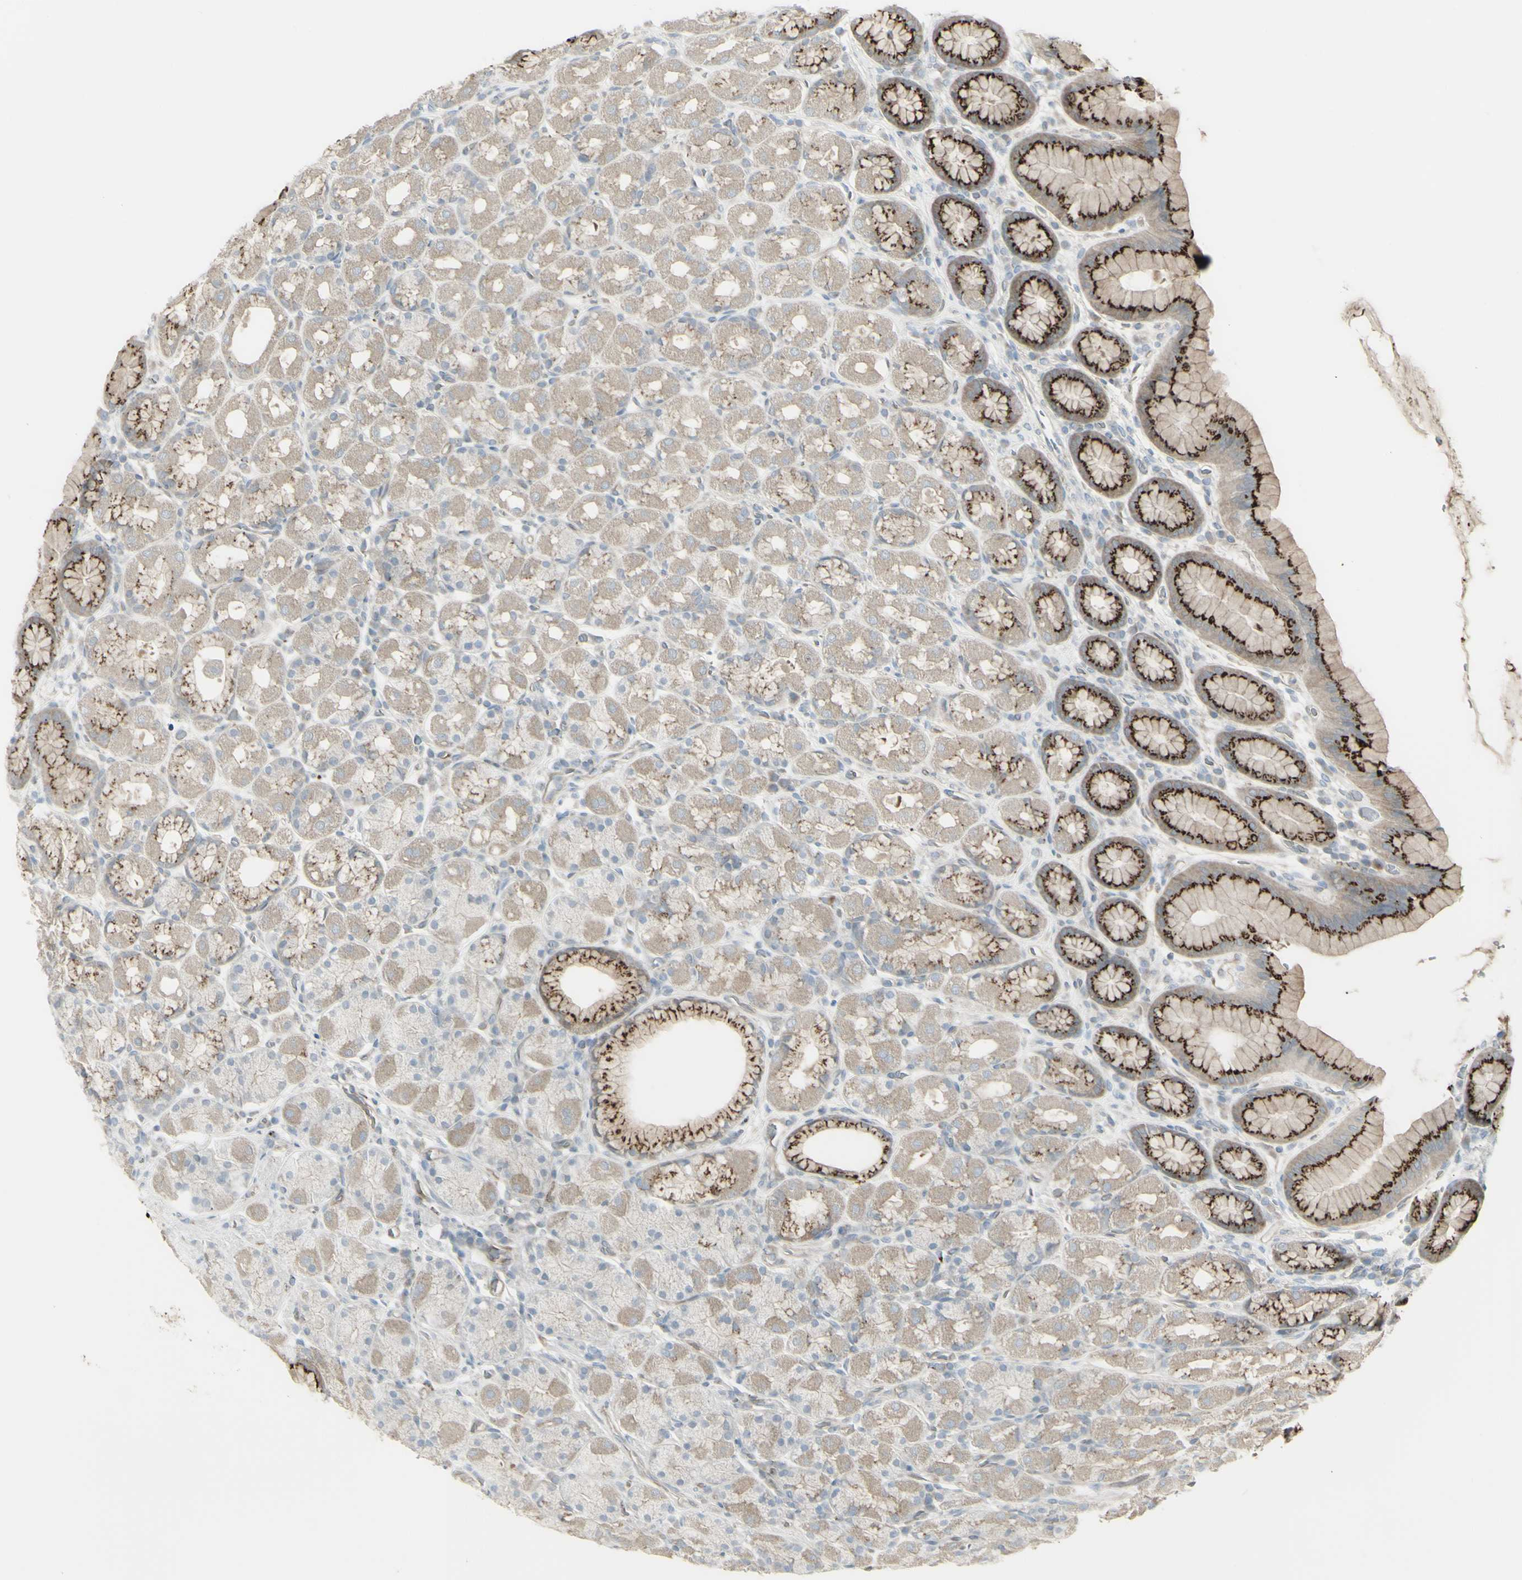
{"staining": {"intensity": "strong", "quantity": "25%-75%", "location": "cytoplasmic/membranous"}, "tissue": "stomach", "cell_type": "Glandular cells", "image_type": "normal", "snomed": [{"axis": "morphology", "description": "Normal tissue, NOS"}, {"axis": "topography", "description": "Stomach, upper"}], "caption": "This photomicrograph shows immunohistochemistry (IHC) staining of normal stomach, with high strong cytoplasmic/membranous staining in about 25%-75% of glandular cells.", "gene": "GALNT6", "patient": {"sex": "male", "age": 68}}